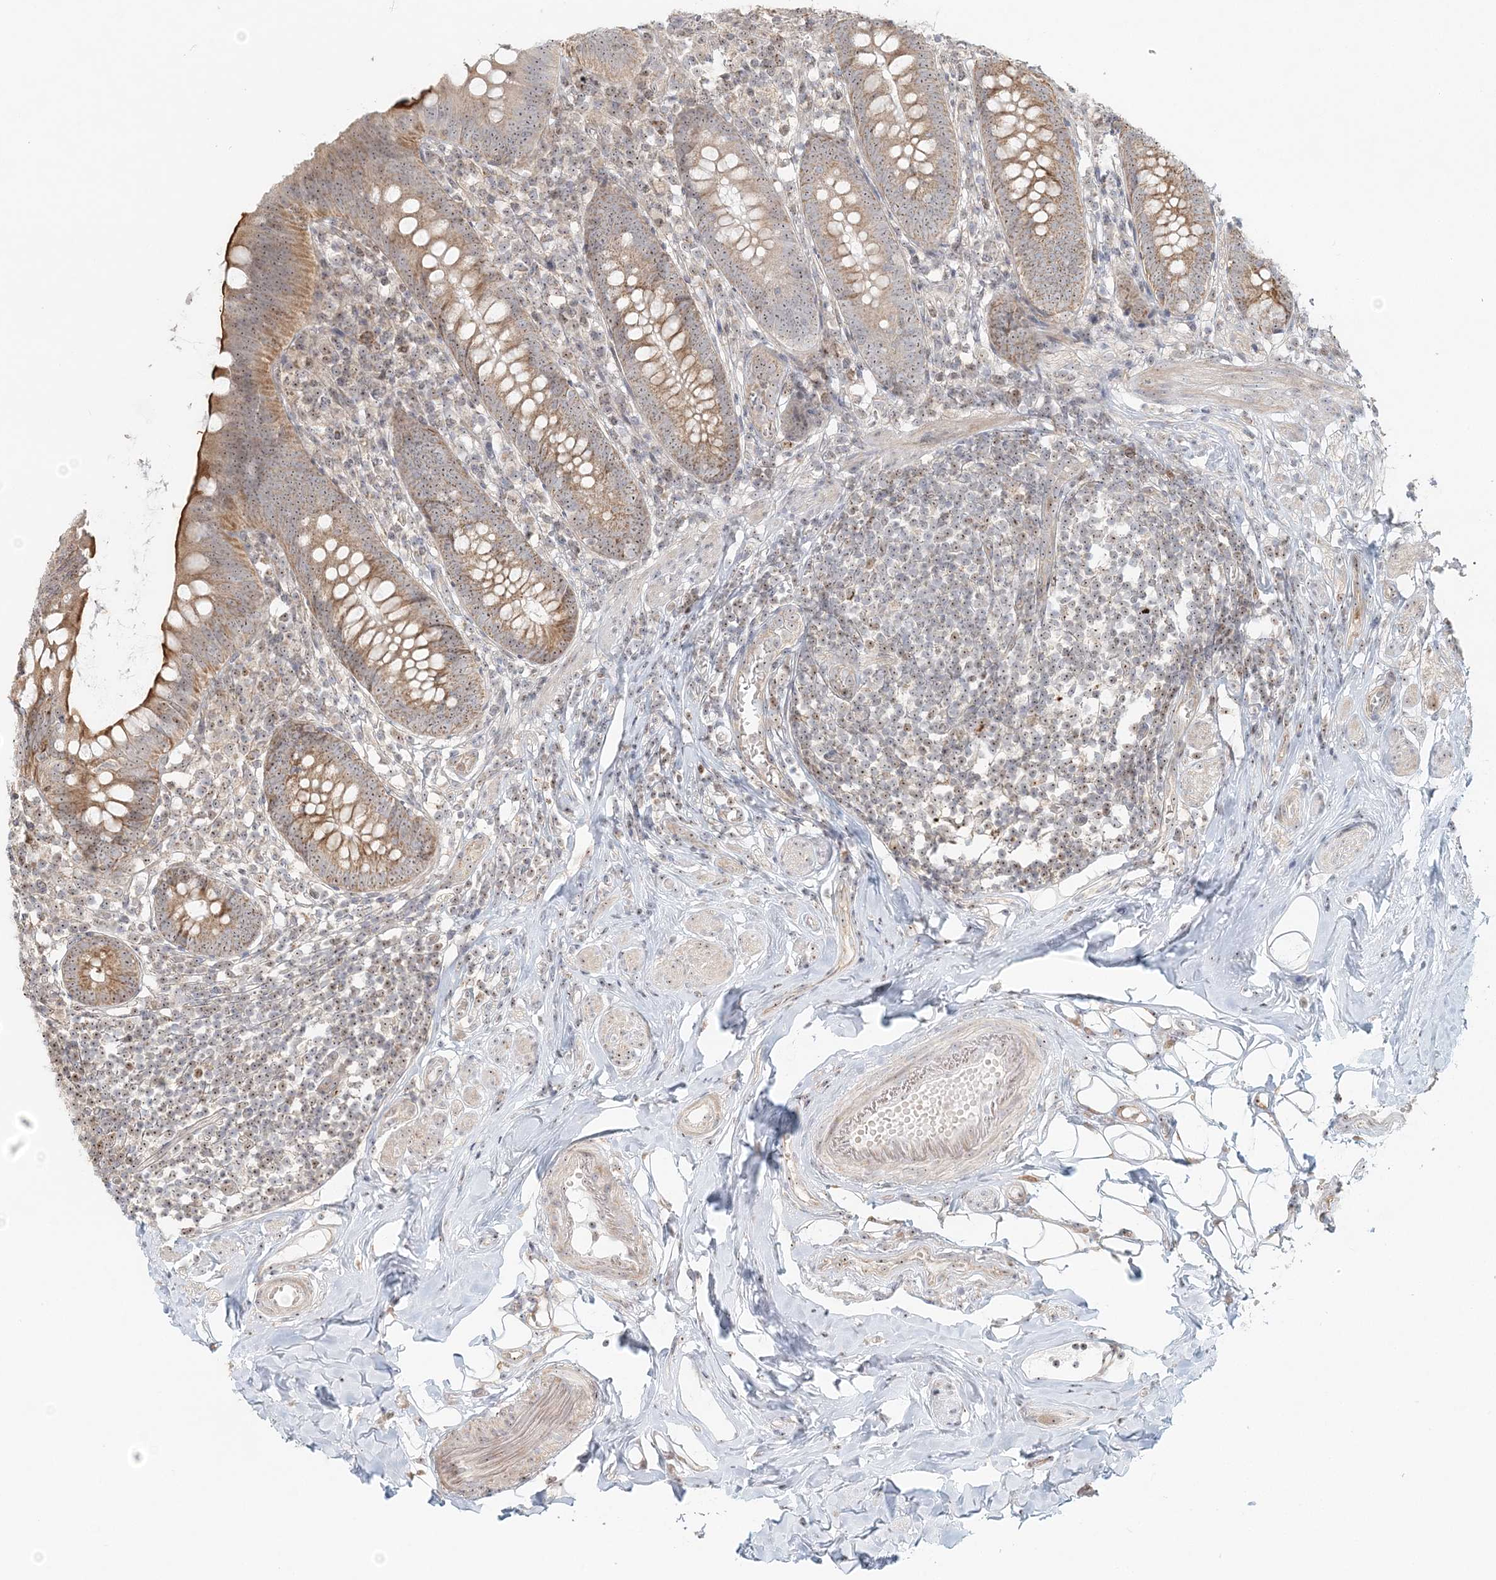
{"staining": {"intensity": "moderate", "quantity": ">75%", "location": "cytoplasmic/membranous,nuclear"}, "tissue": "appendix", "cell_type": "Glandular cells", "image_type": "normal", "snomed": [{"axis": "morphology", "description": "Normal tissue, NOS"}, {"axis": "topography", "description": "Appendix"}], "caption": "High-power microscopy captured an IHC micrograph of normal appendix, revealing moderate cytoplasmic/membranous,nuclear positivity in about >75% of glandular cells. The staining was performed using DAB, with brown indicating positive protein expression. Nuclei are stained blue with hematoxylin.", "gene": "UBE2F", "patient": {"sex": "female", "age": 62}}